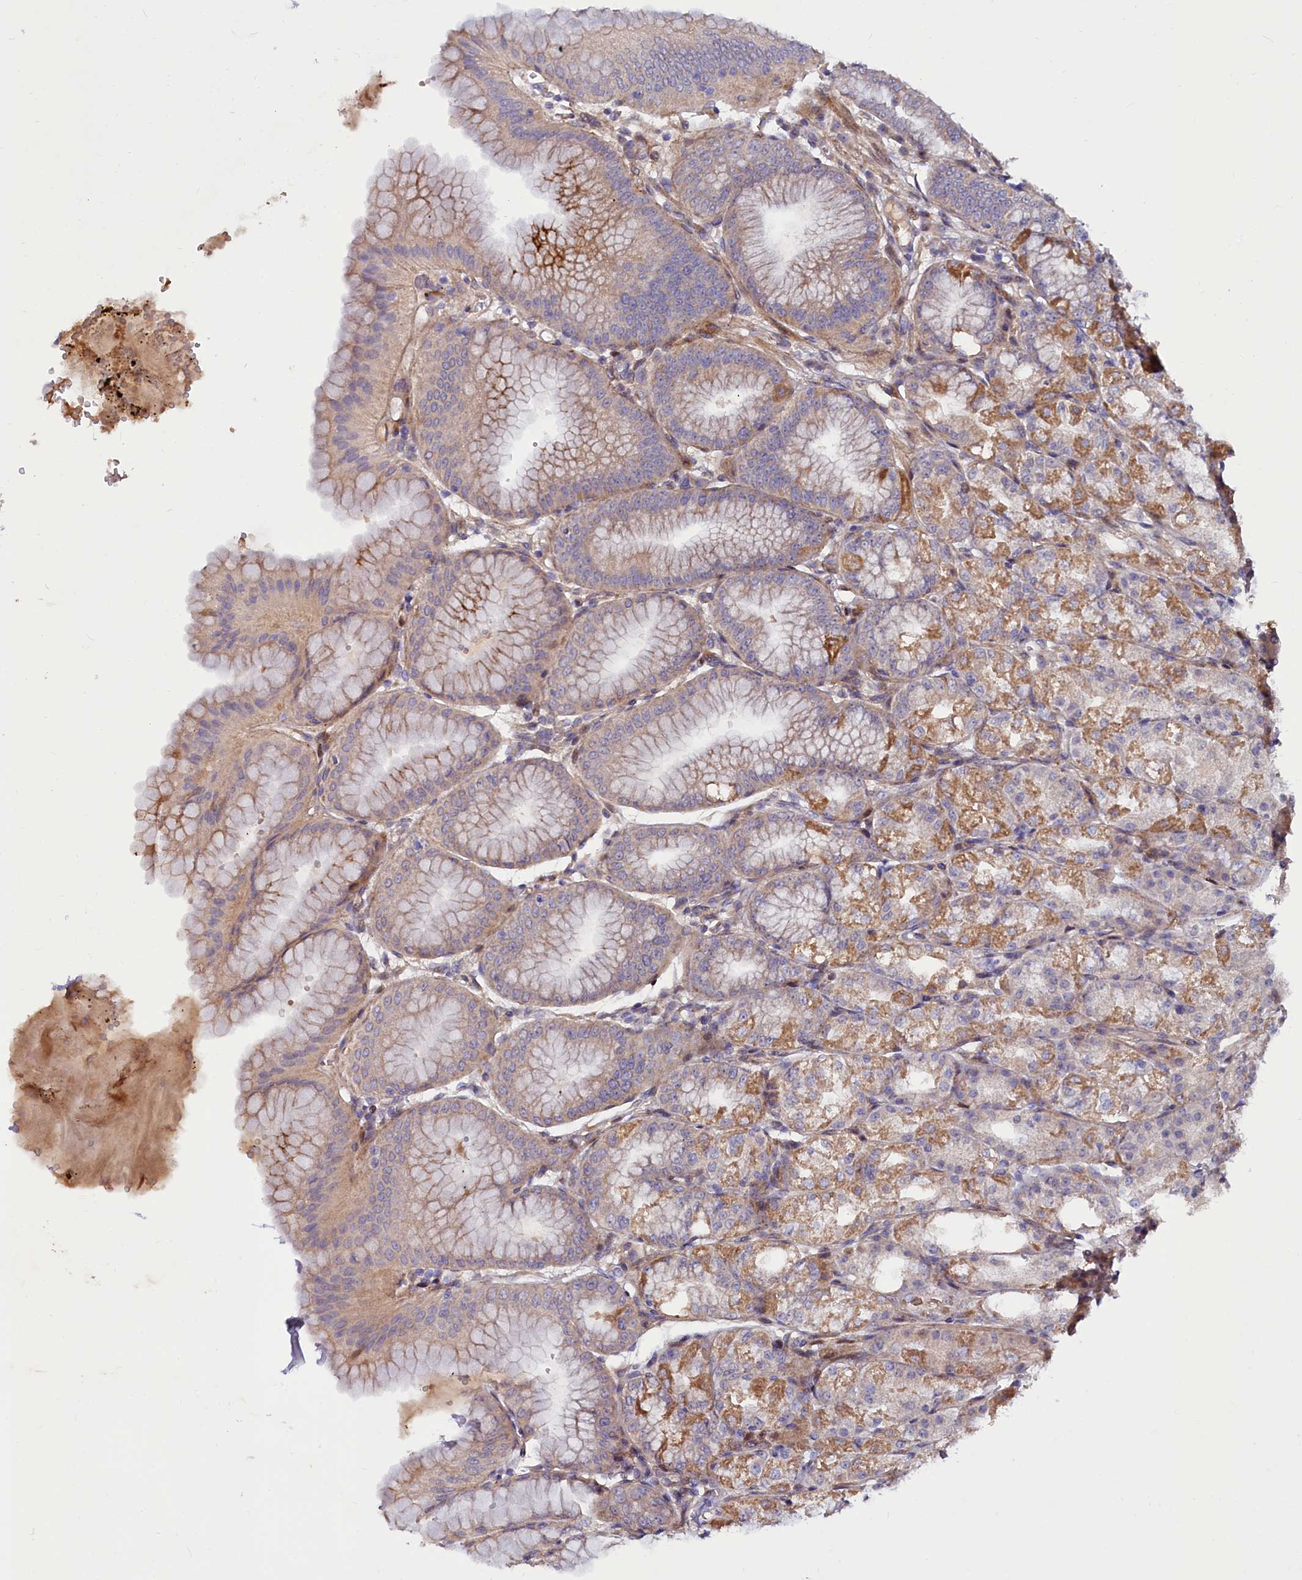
{"staining": {"intensity": "strong", "quantity": "25%-75%", "location": "cytoplasmic/membranous"}, "tissue": "stomach", "cell_type": "Glandular cells", "image_type": "normal", "snomed": [{"axis": "morphology", "description": "Normal tissue, NOS"}, {"axis": "topography", "description": "Stomach, lower"}], "caption": "Protein staining of normal stomach exhibits strong cytoplasmic/membranous staining in approximately 25%-75% of glandular cells.", "gene": "PDZRN3", "patient": {"sex": "male", "age": 71}}